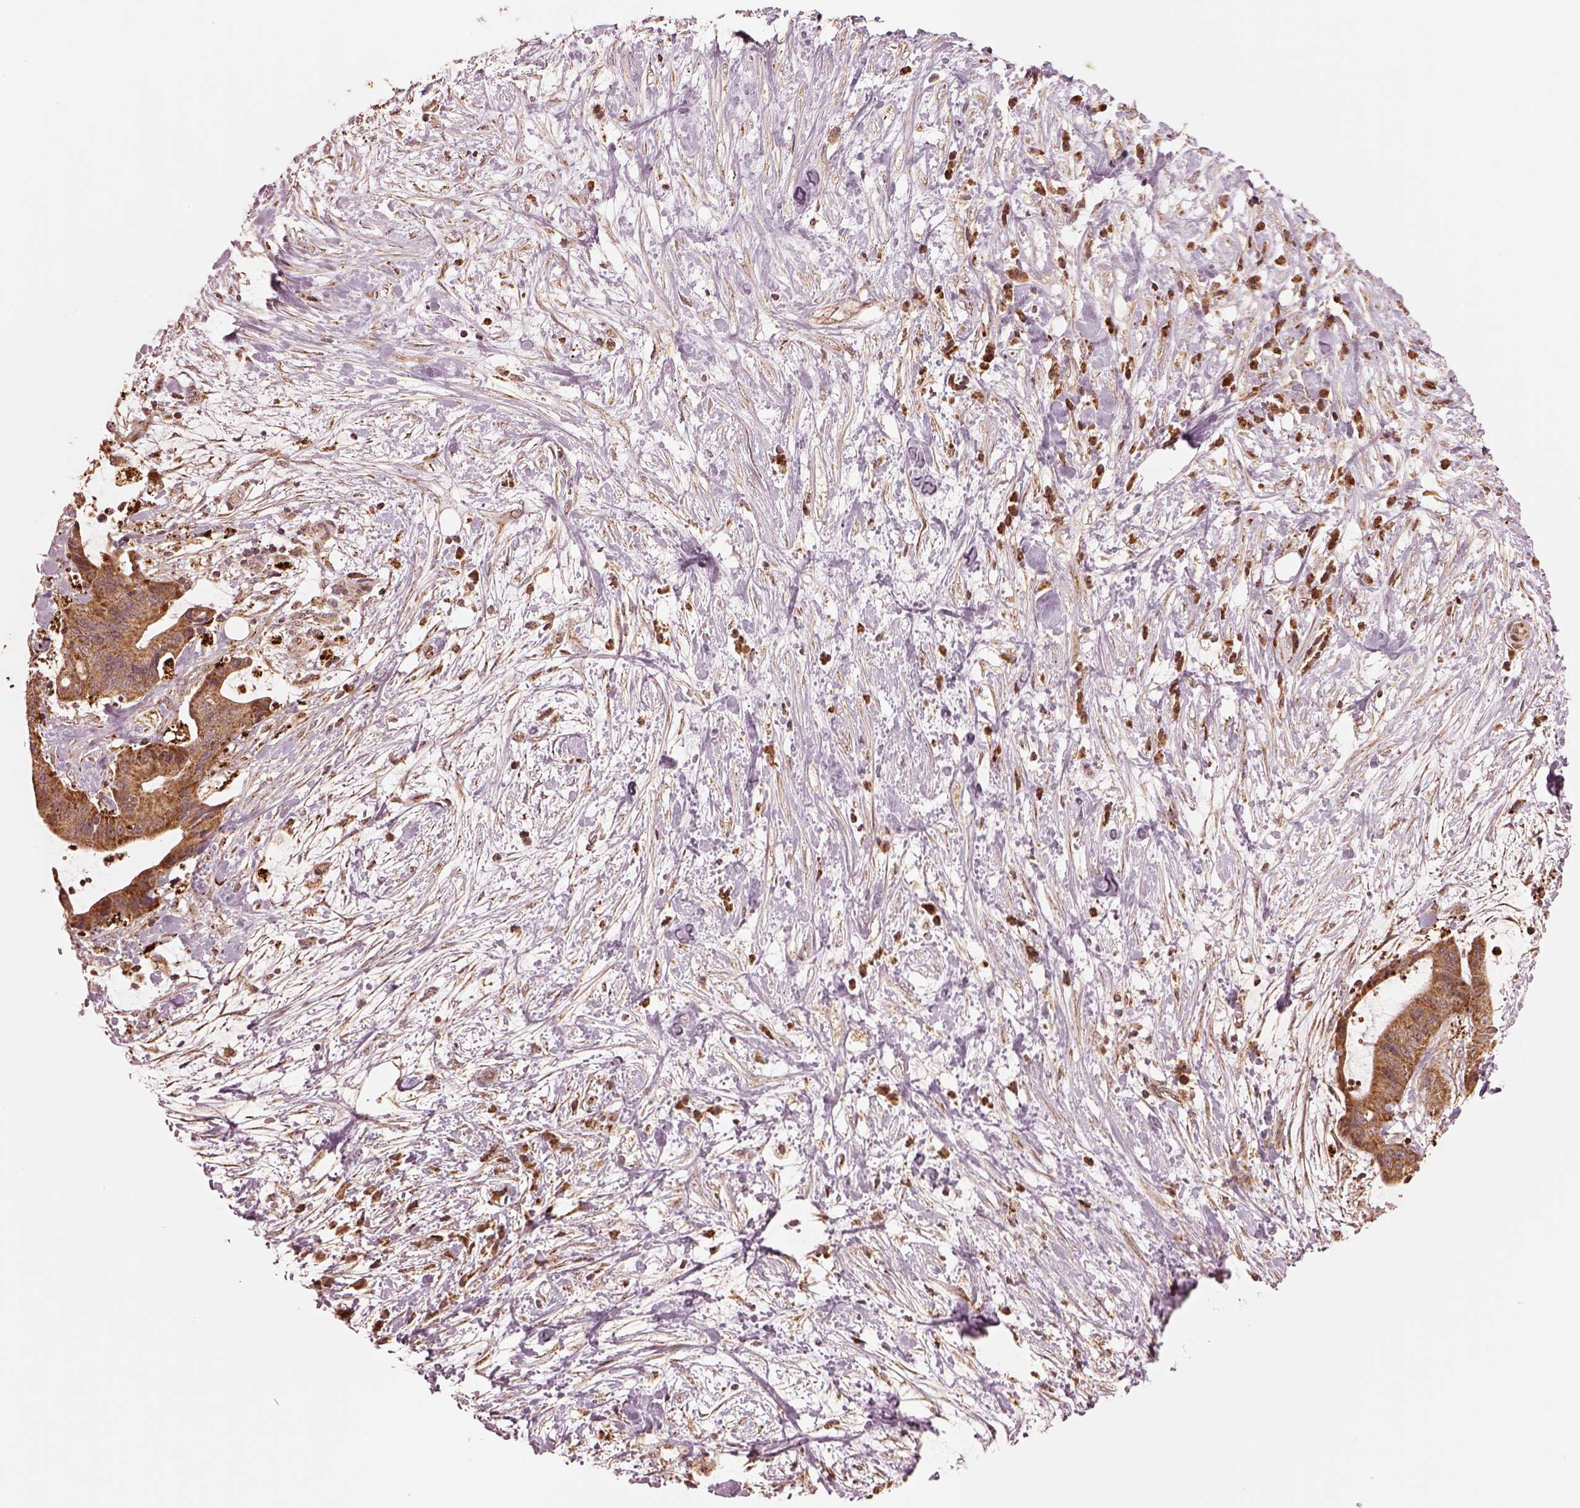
{"staining": {"intensity": "moderate", "quantity": ">75%", "location": "cytoplasmic/membranous"}, "tissue": "liver cancer", "cell_type": "Tumor cells", "image_type": "cancer", "snomed": [{"axis": "morphology", "description": "Cholangiocarcinoma"}, {"axis": "topography", "description": "Liver"}], "caption": "An image showing moderate cytoplasmic/membranous staining in about >75% of tumor cells in liver cancer (cholangiocarcinoma), as visualized by brown immunohistochemical staining.", "gene": "SEL1L3", "patient": {"sex": "female", "age": 73}}